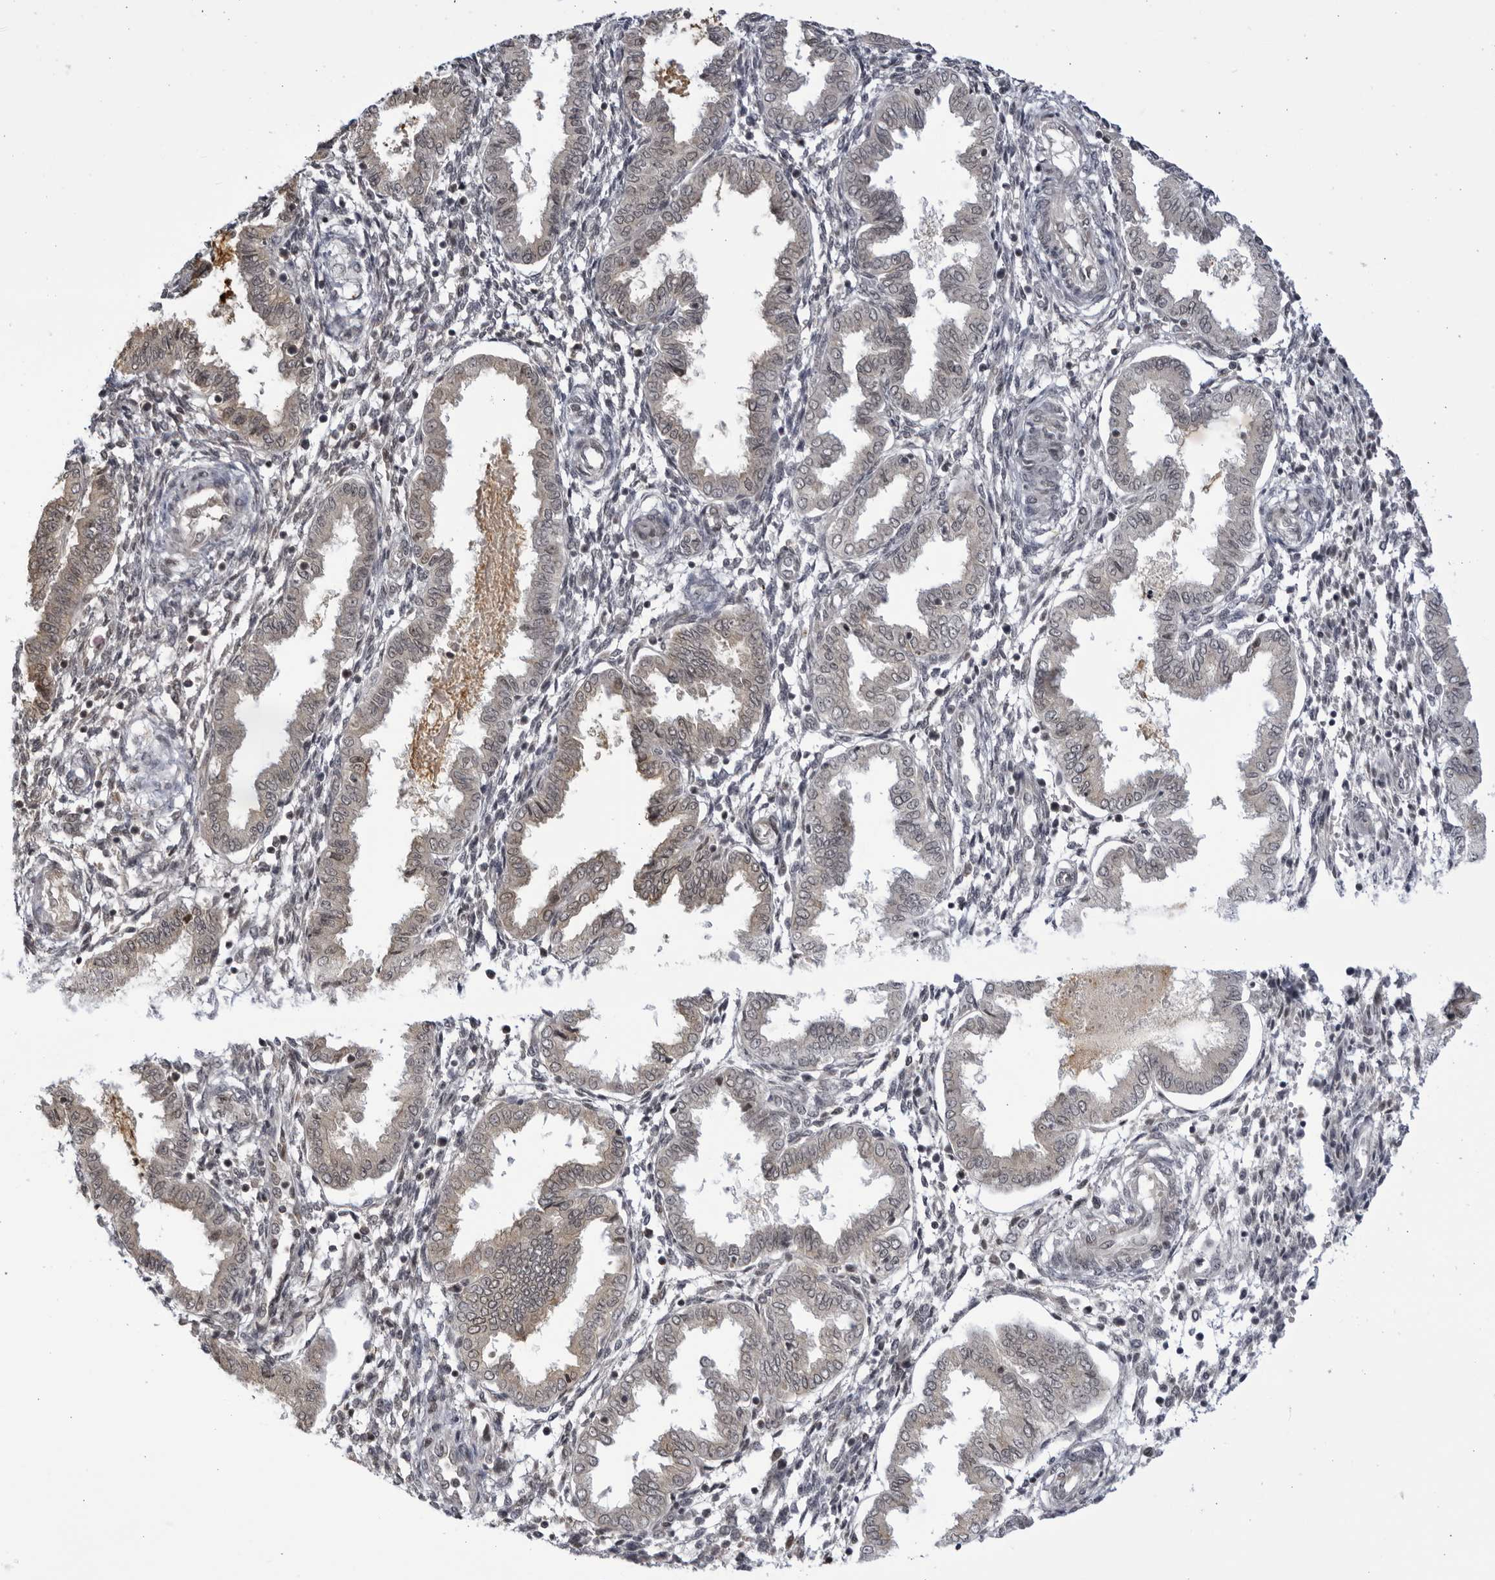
{"staining": {"intensity": "negative", "quantity": "none", "location": "none"}, "tissue": "endometrium", "cell_type": "Cells in endometrial stroma", "image_type": "normal", "snomed": [{"axis": "morphology", "description": "Normal tissue, NOS"}, {"axis": "topography", "description": "Endometrium"}], "caption": "Human endometrium stained for a protein using immunohistochemistry exhibits no positivity in cells in endometrial stroma.", "gene": "RASGEF1C", "patient": {"sex": "female", "age": 33}}